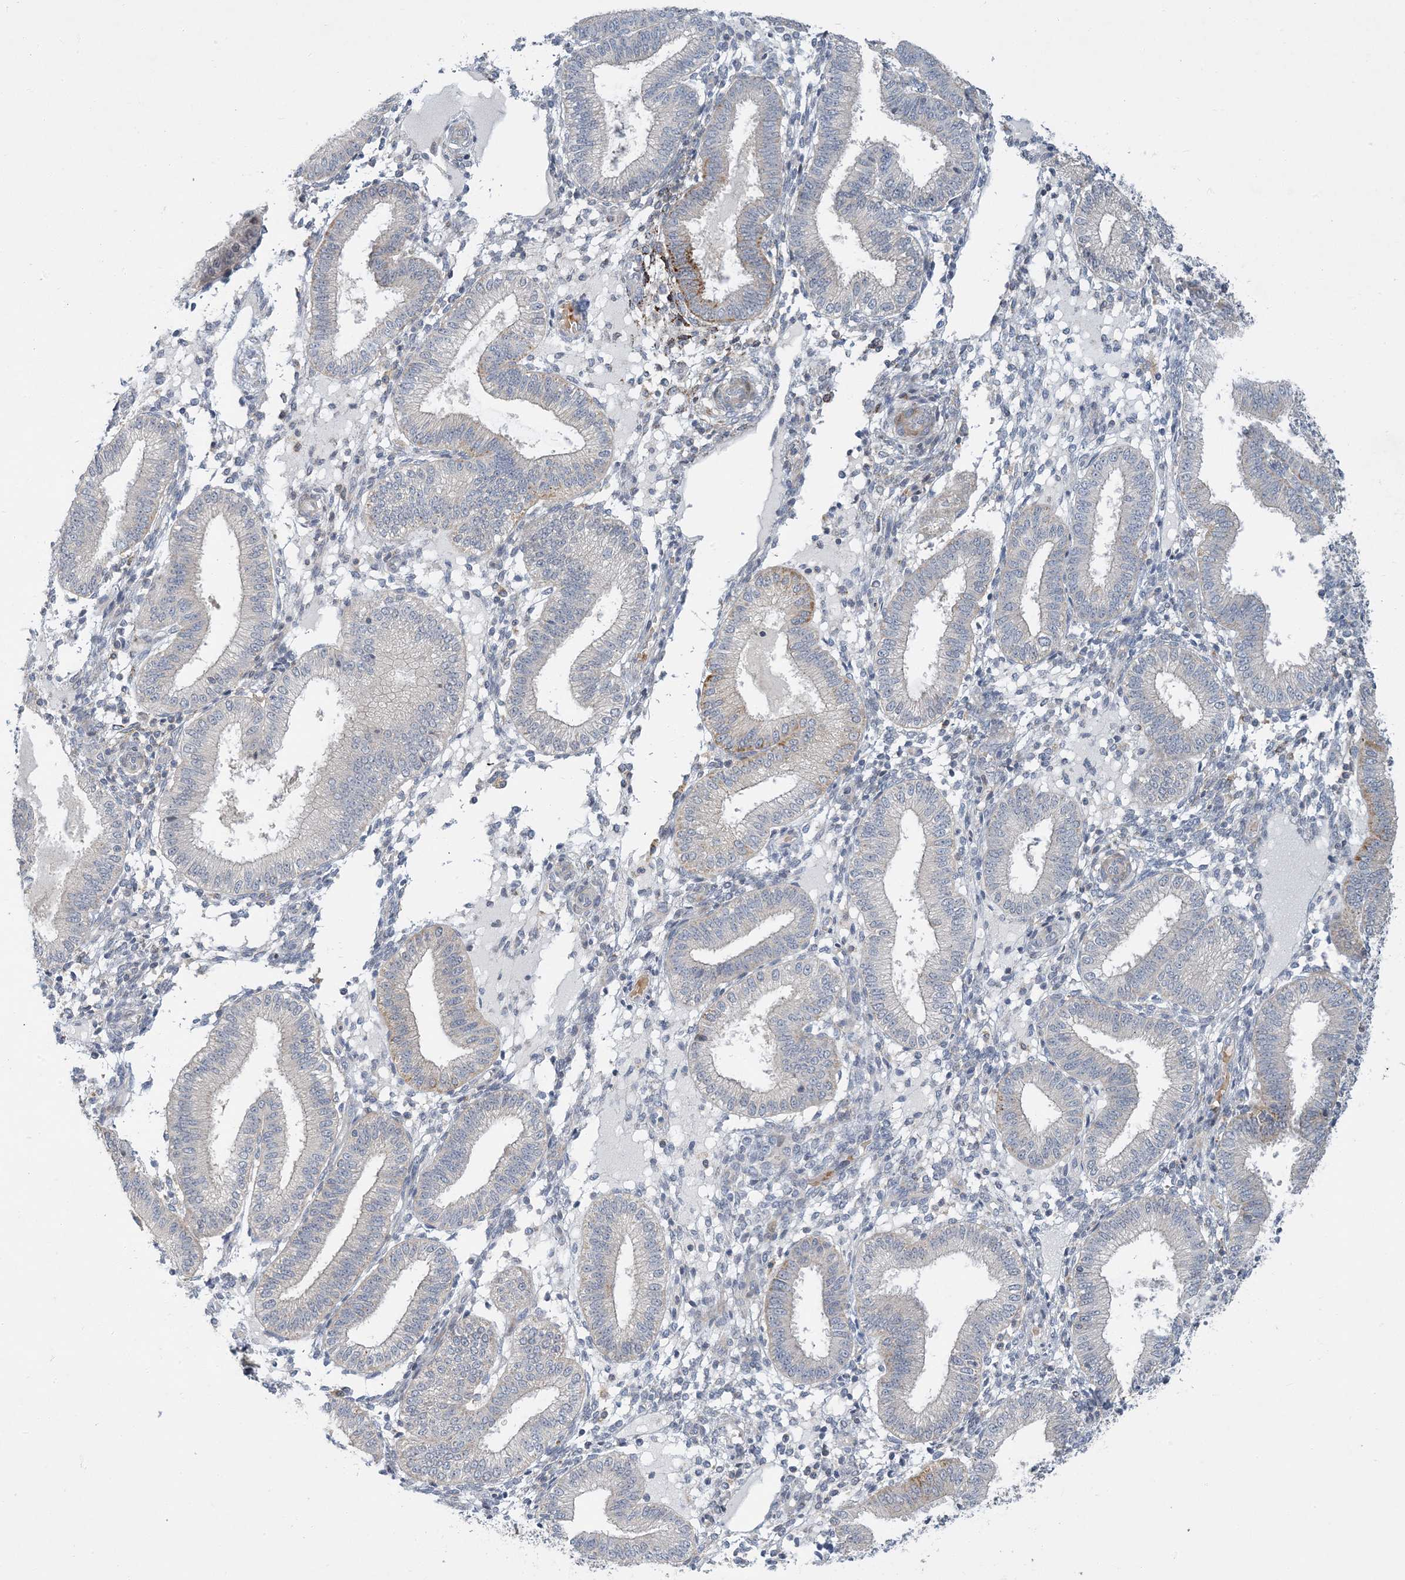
{"staining": {"intensity": "negative", "quantity": "none", "location": "none"}, "tissue": "endometrium", "cell_type": "Cells in endometrial stroma", "image_type": "normal", "snomed": [{"axis": "morphology", "description": "Normal tissue, NOS"}, {"axis": "topography", "description": "Endometrium"}], "caption": "An immunohistochemistry image of normal endometrium is shown. There is no staining in cells in endometrial stroma of endometrium. The staining is performed using DAB (3,3'-diaminobenzidine) brown chromogen with nuclei counter-stained in using hematoxylin.", "gene": "LTN1", "patient": {"sex": "female", "age": 39}}